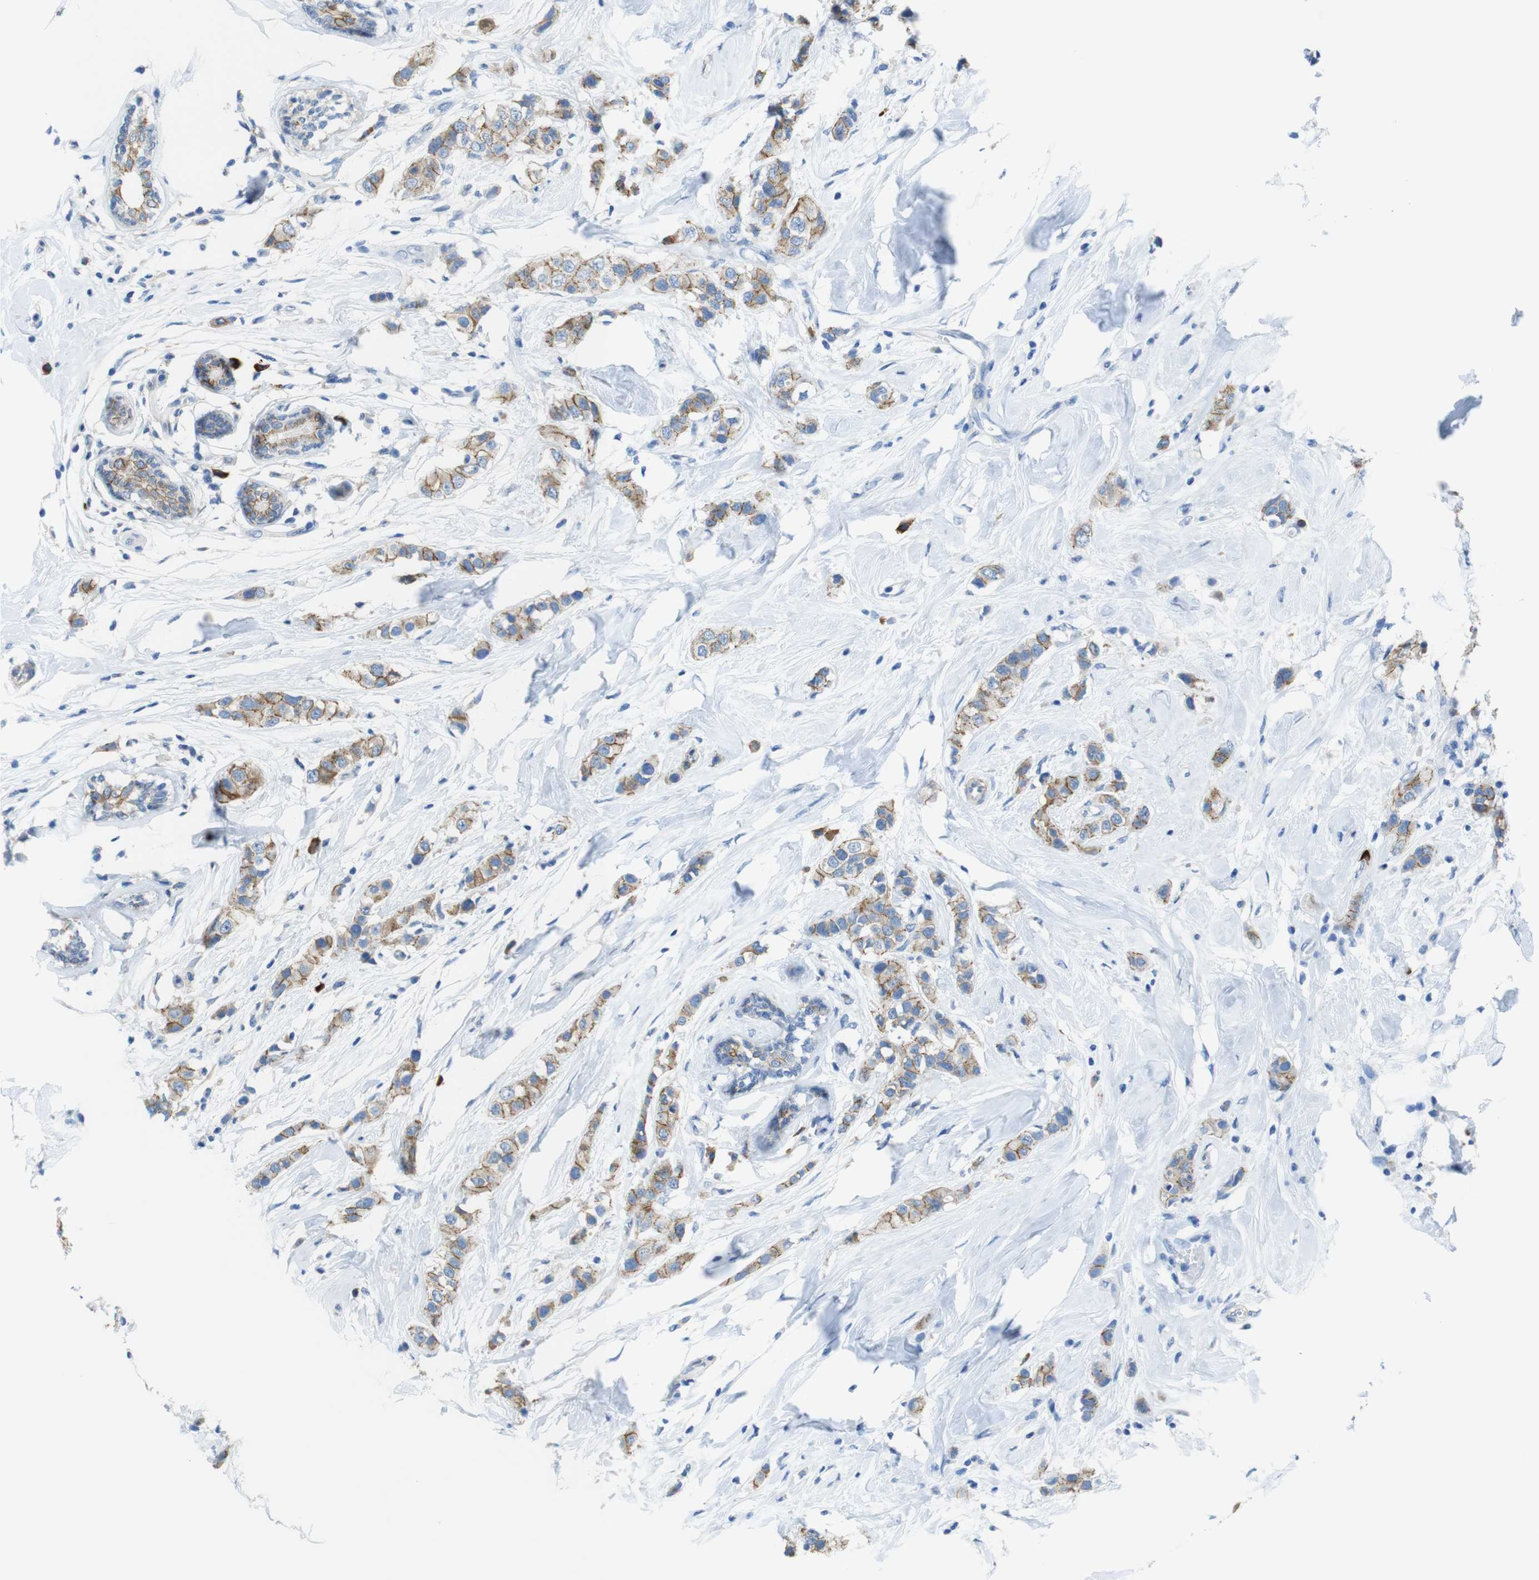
{"staining": {"intensity": "moderate", "quantity": ">75%", "location": "cytoplasmic/membranous"}, "tissue": "breast cancer", "cell_type": "Tumor cells", "image_type": "cancer", "snomed": [{"axis": "morphology", "description": "Normal tissue, NOS"}, {"axis": "morphology", "description": "Duct carcinoma"}, {"axis": "topography", "description": "Breast"}], "caption": "Brown immunohistochemical staining in infiltrating ductal carcinoma (breast) exhibits moderate cytoplasmic/membranous staining in about >75% of tumor cells.", "gene": "CLMN", "patient": {"sex": "female", "age": 50}}